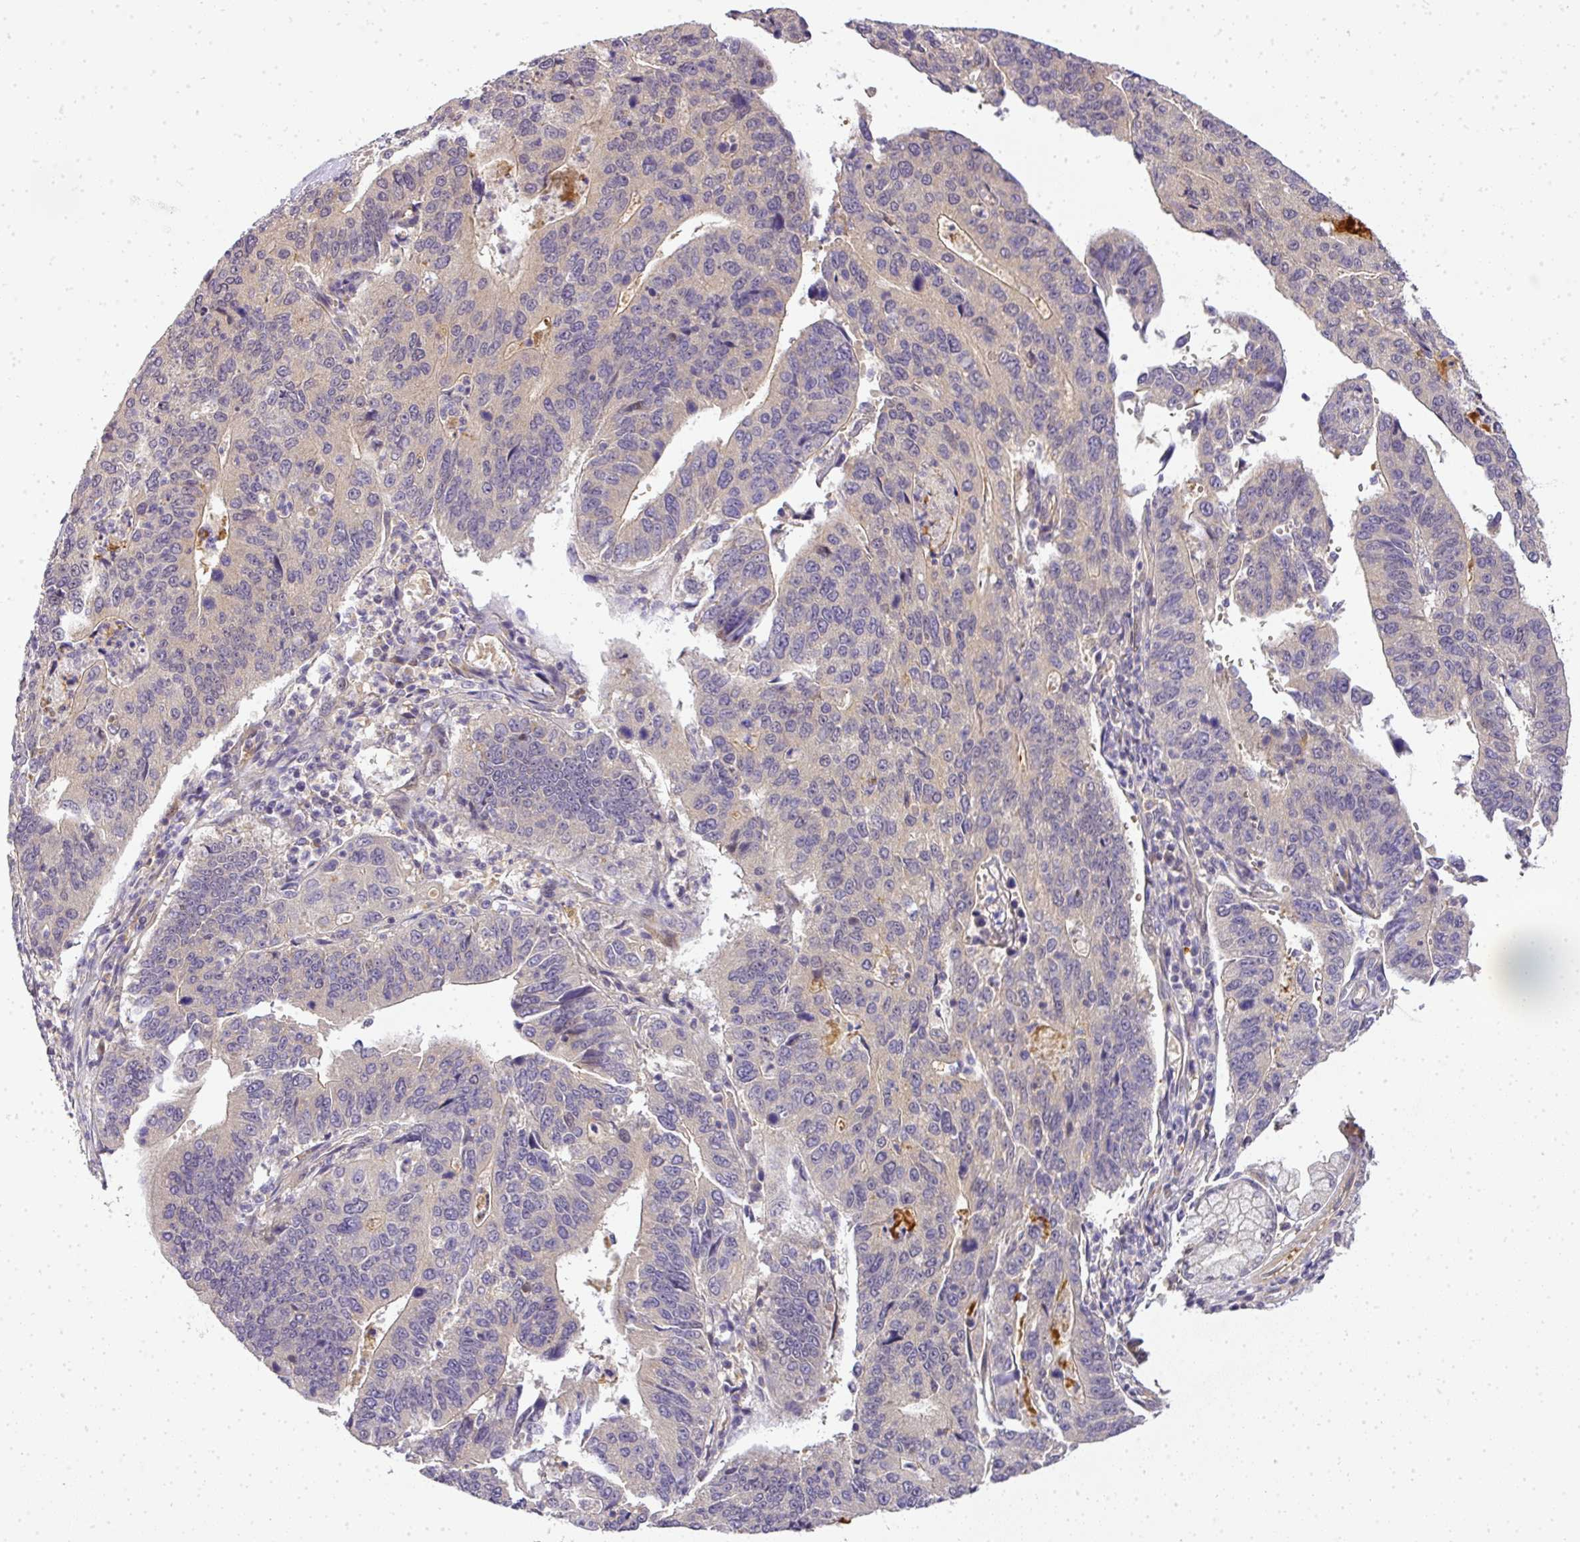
{"staining": {"intensity": "weak", "quantity": "<25%", "location": "cytoplasmic/membranous"}, "tissue": "stomach cancer", "cell_type": "Tumor cells", "image_type": "cancer", "snomed": [{"axis": "morphology", "description": "Adenocarcinoma, NOS"}, {"axis": "topography", "description": "Stomach"}], "caption": "IHC micrograph of neoplastic tissue: stomach cancer (adenocarcinoma) stained with DAB demonstrates no significant protein staining in tumor cells.", "gene": "ADH5", "patient": {"sex": "male", "age": 59}}